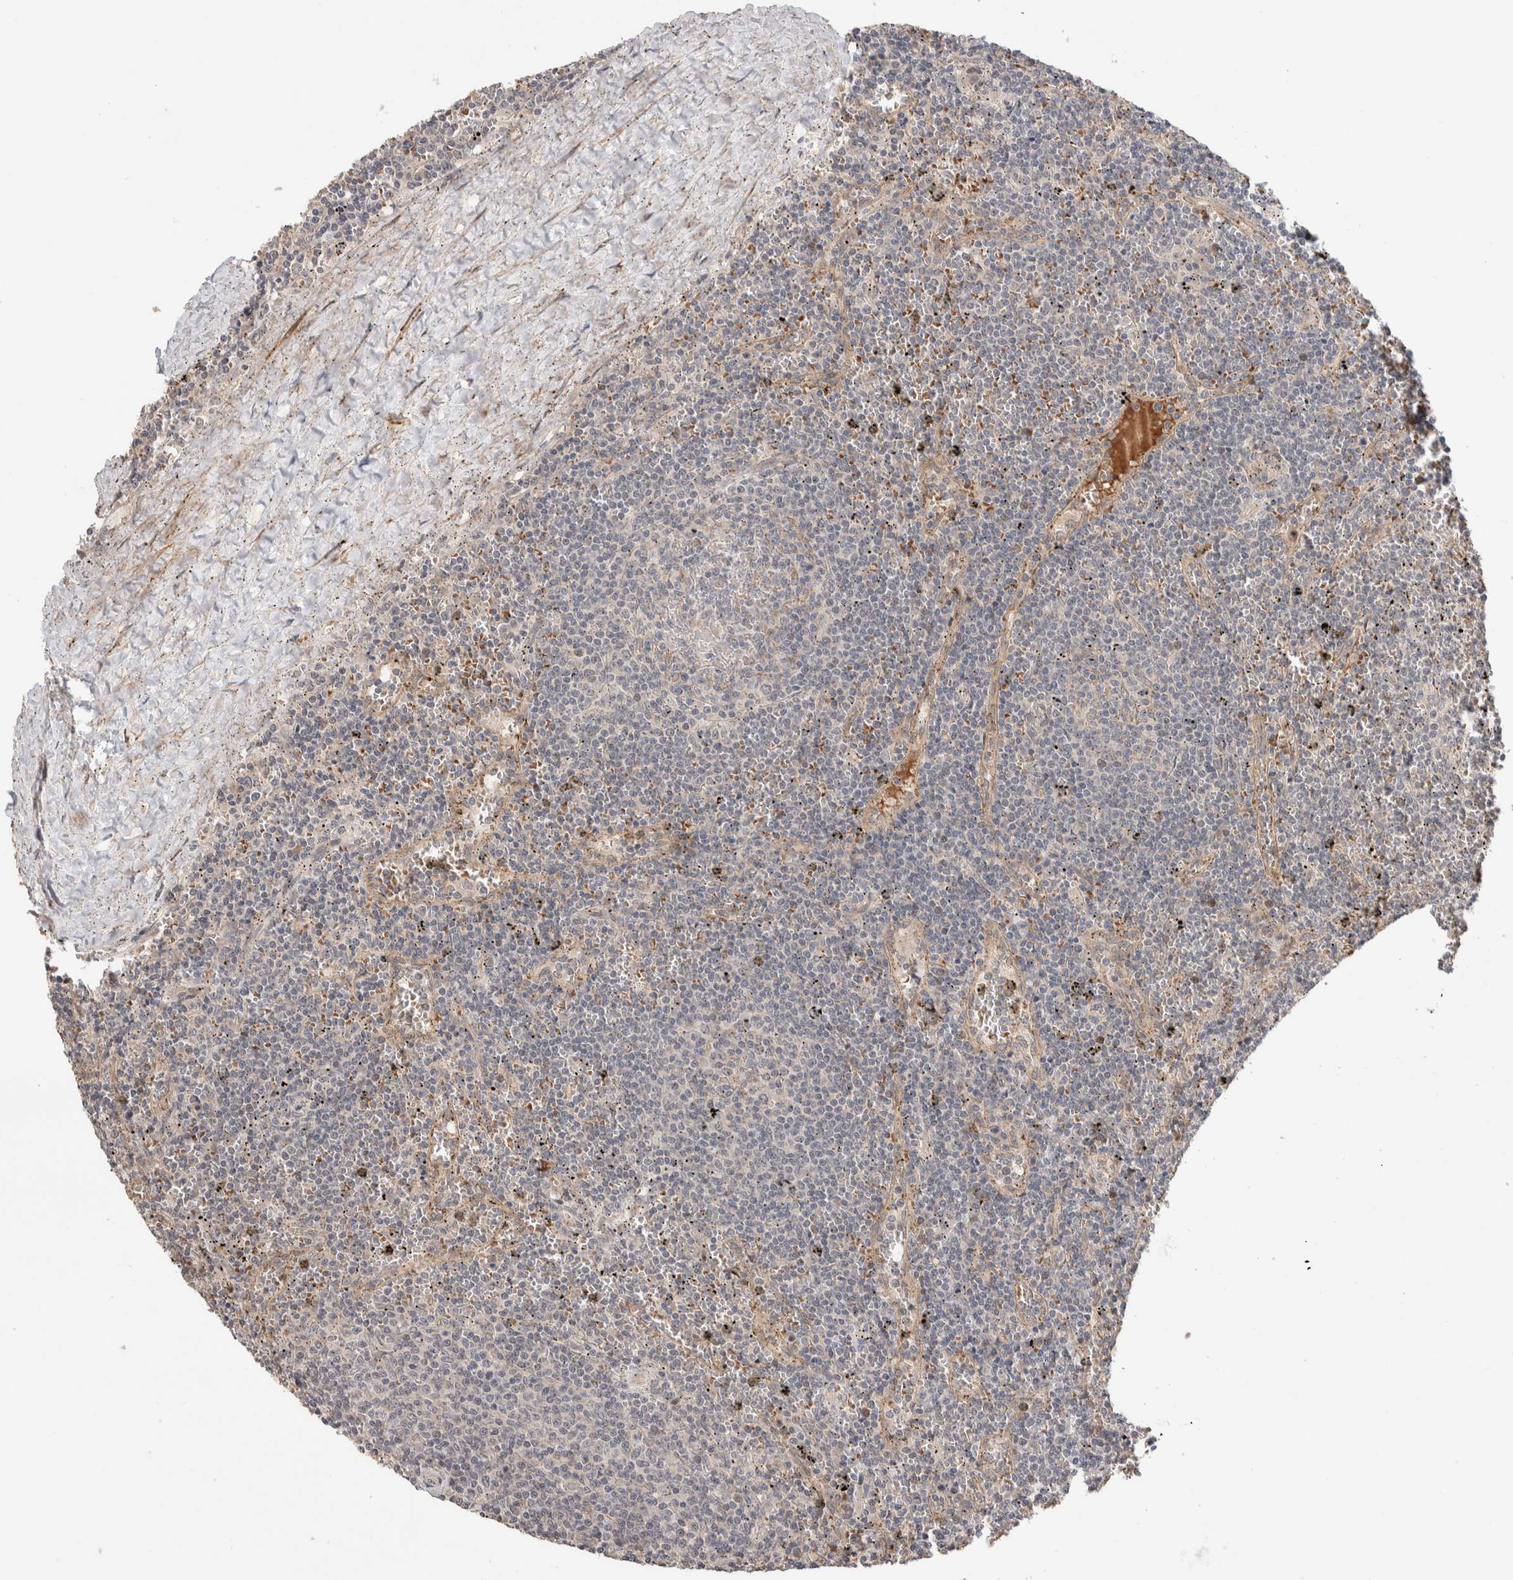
{"staining": {"intensity": "negative", "quantity": "none", "location": "none"}, "tissue": "lymphoma", "cell_type": "Tumor cells", "image_type": "cancer", "snomed": [{"axis": "morphology", "description": "Malignant lymphoma, non-Hodgkin's type, Low grade"}, {"axis": "topography", "description": "Spleen"}], "caption": "IHC of human malignant lymphoma, non-Hodgkin's type (low-grade) reveals no expression in tumor cells.", "gene": "CASK", "patient": {"sex": "female", "age": 50}}